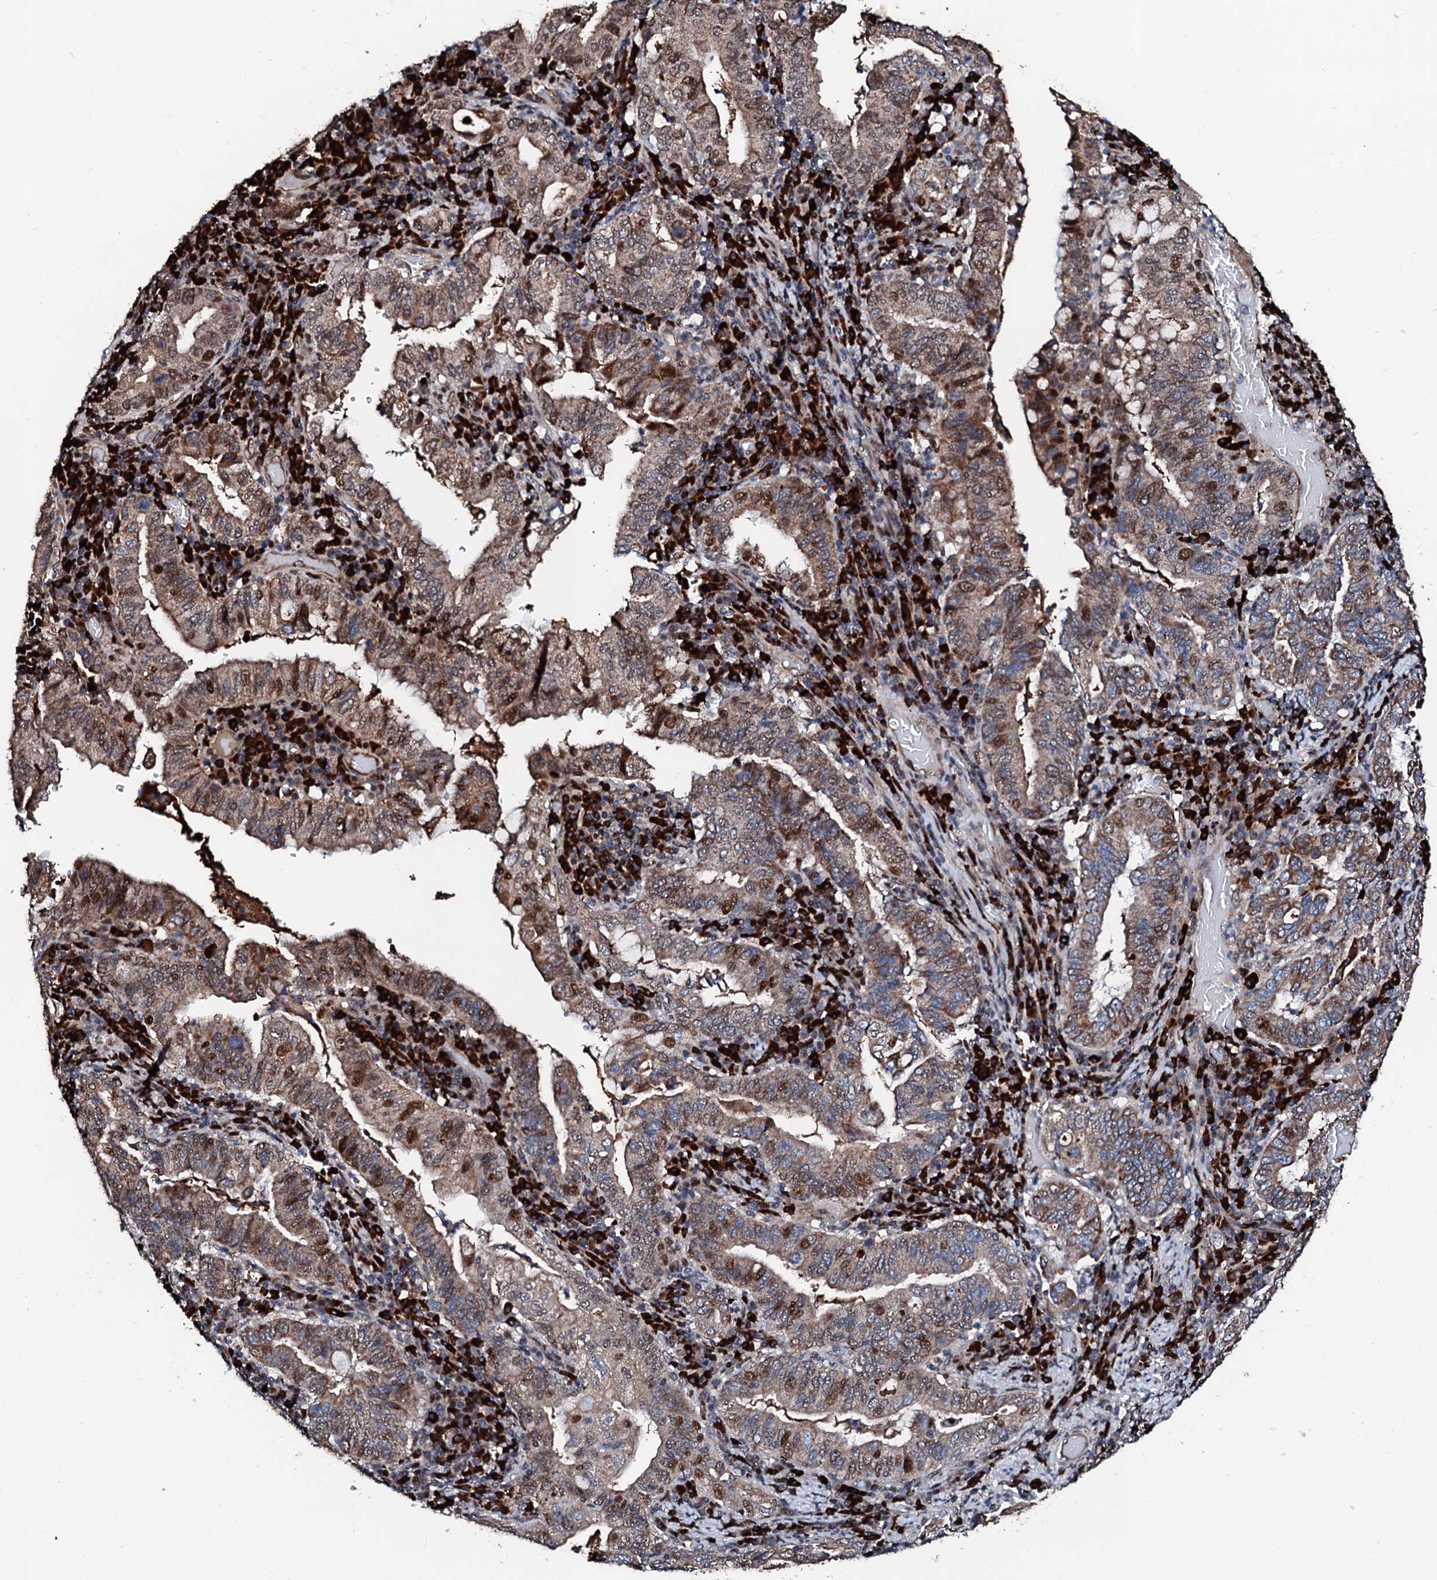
{"staining": {"intensity": "moderate", "quantity": ">75%", "location": "cytoplasmic/membranous,nuclear"}, "tissue": "stomach cancer", "cell_type": "Tumor cells", "image_type": "cancer", "snomed": [{"axis": "morphology", "description": "Normal tissue, NOS"}, {"axis": "morphology", "description": "Adenocarcinoma, NOS"}, {"axis": "topography", "description": "Esophagus"}, {"axis": "topography", "description": "Stomach, upper"}, {"axis": "topography", "description": "Peripheral nerve tissue"}], "caption": "Stomach cancer (adenocarcinoma) stained with a protein marker reveals moderate staining in tumor cells.", "gene": "KIF18A", "patient": {"sex": "male", "age": 62}}